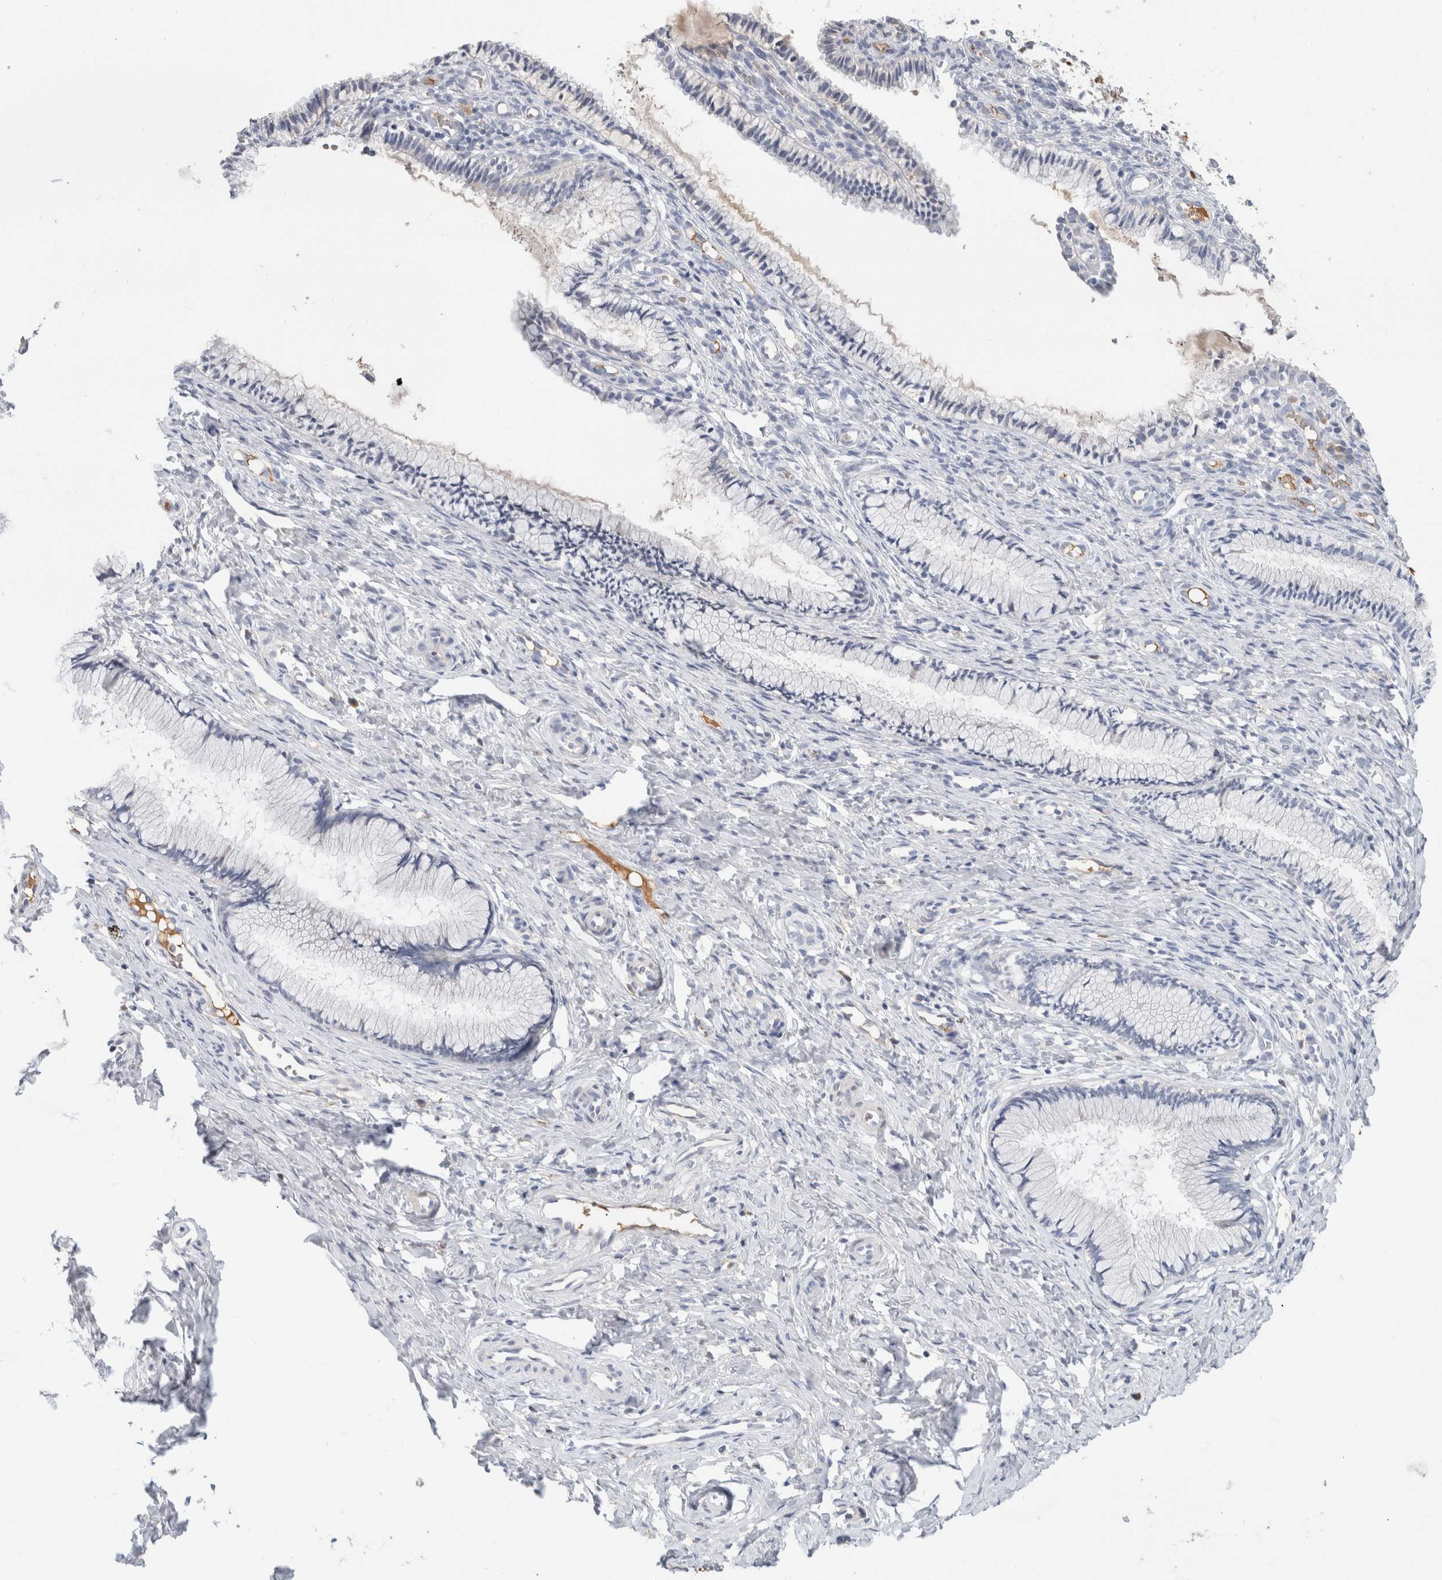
{"staining": {"intensity": "negative", "quantity": "none", "location": "none"}, "tissue": "cervix", "cell_type": "Glandular cells", "image_type": "normal", "snomed": [{"axis": "morphology", "description": "Normal tissue, NOS"}, {"axis": "topography", "description": "Cervix"}], "caption": "Immunohistochemistry histopathology image of benign human cervix stained for a protein (brown), which displays no expression in glandular cells.", "gene": "SCGB1A1", "patient": {"sex": "female", "age": 27}}